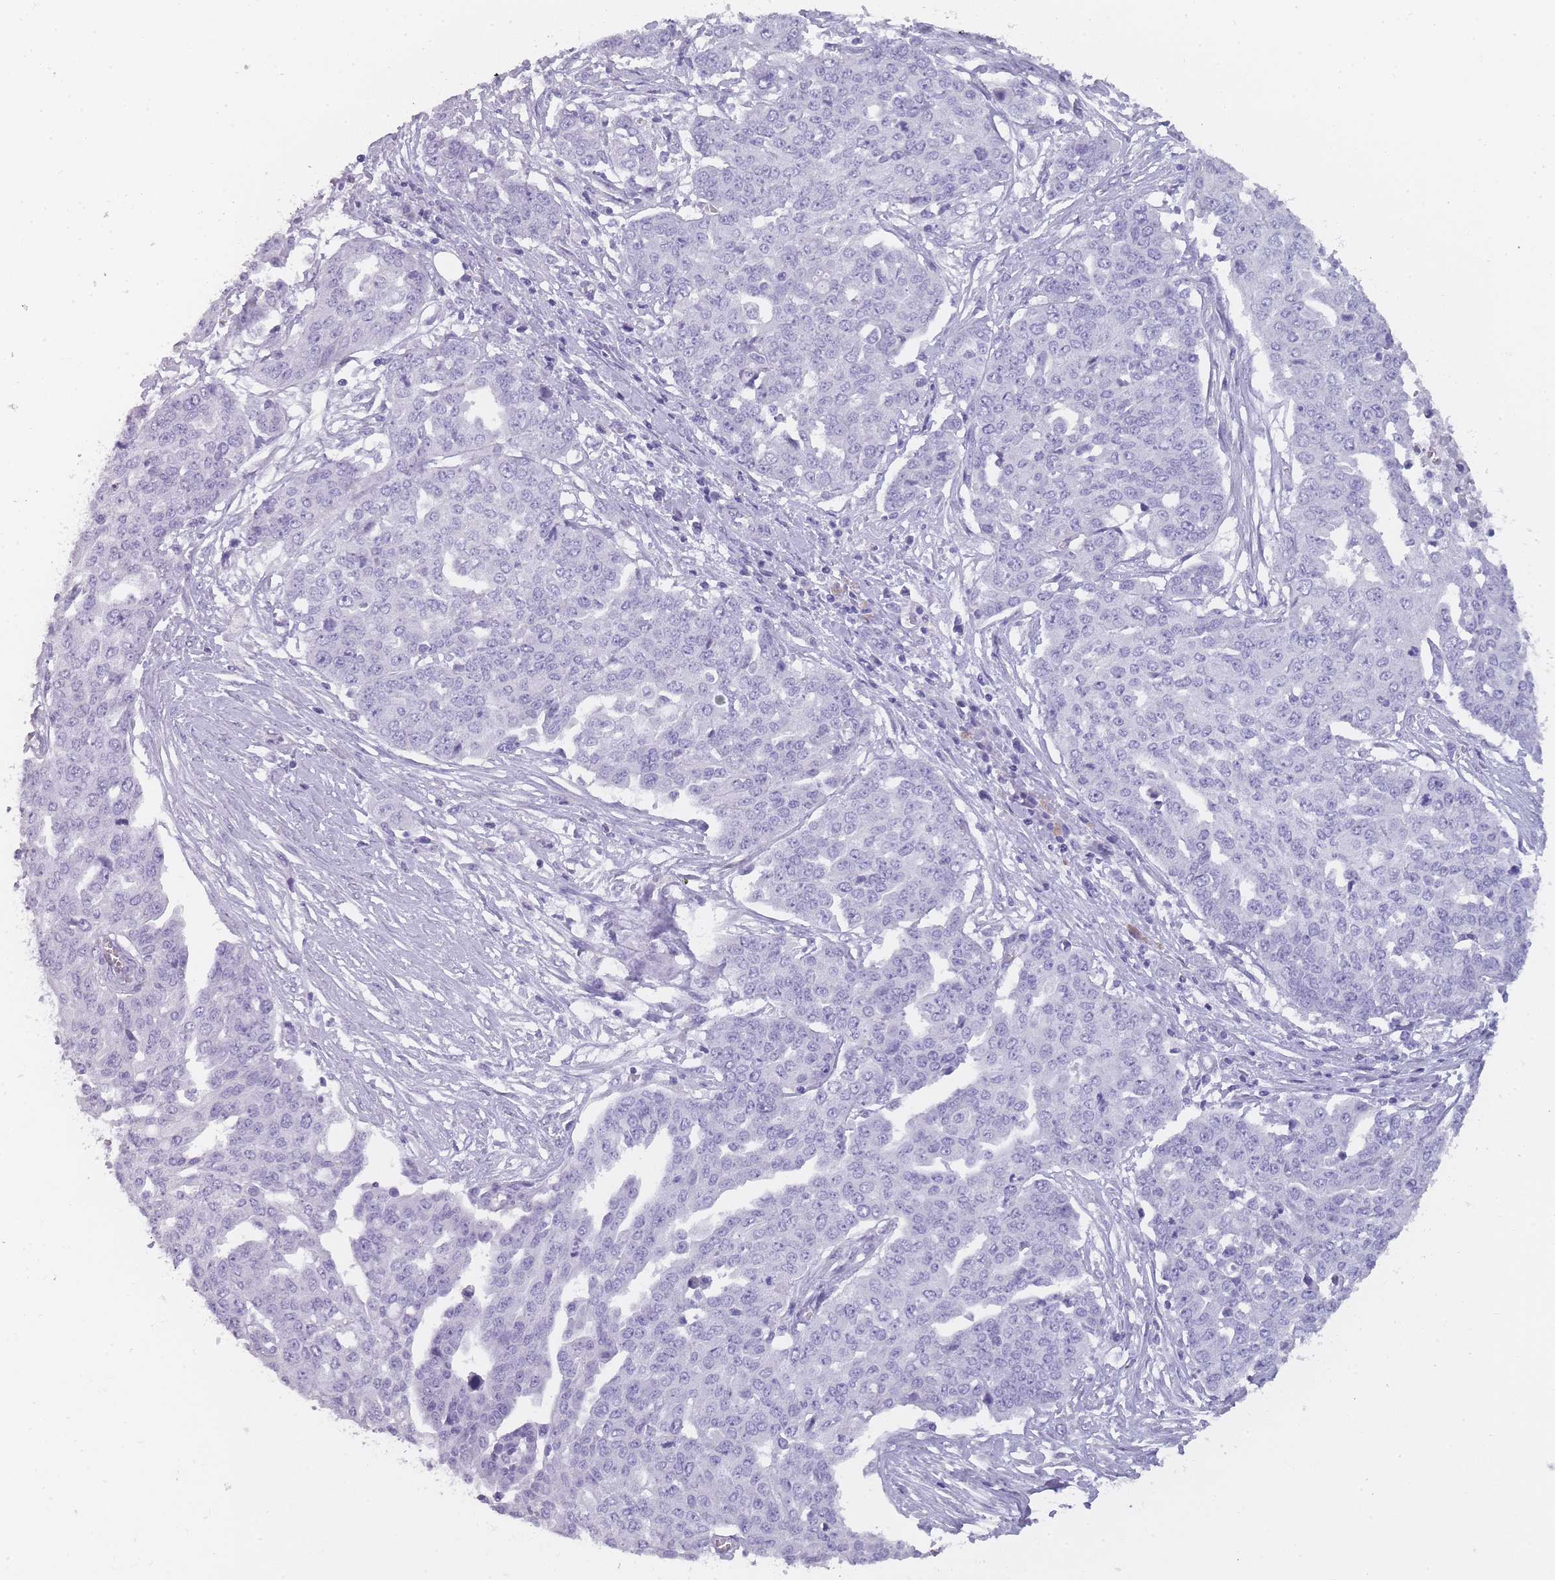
{"staining": {"intensity": "negative", "quantity": "none", "location": "none"}, "tissue": "ovarian cancer", "cell_type": "Tumor cells", "image_type": "cancer", "snomed": [{"axis": "morphology", "description": "Cystadenocarcinoma, serous, NOS"}, {"axis": "topography", "description": "Soft tissue"}, {"axis": "topography", "description": "Ovary"}], "caption": "This micrograph is of serous cystadenocarcinoma (ovarian) stained with IHC to label a protein in brown with the nuclei are counter-stained blue. There is no staining in tumor cells. Nuclei are stained in blue.", "gene": "TCP11", "patient": {"sex": "female", "age": 57}}